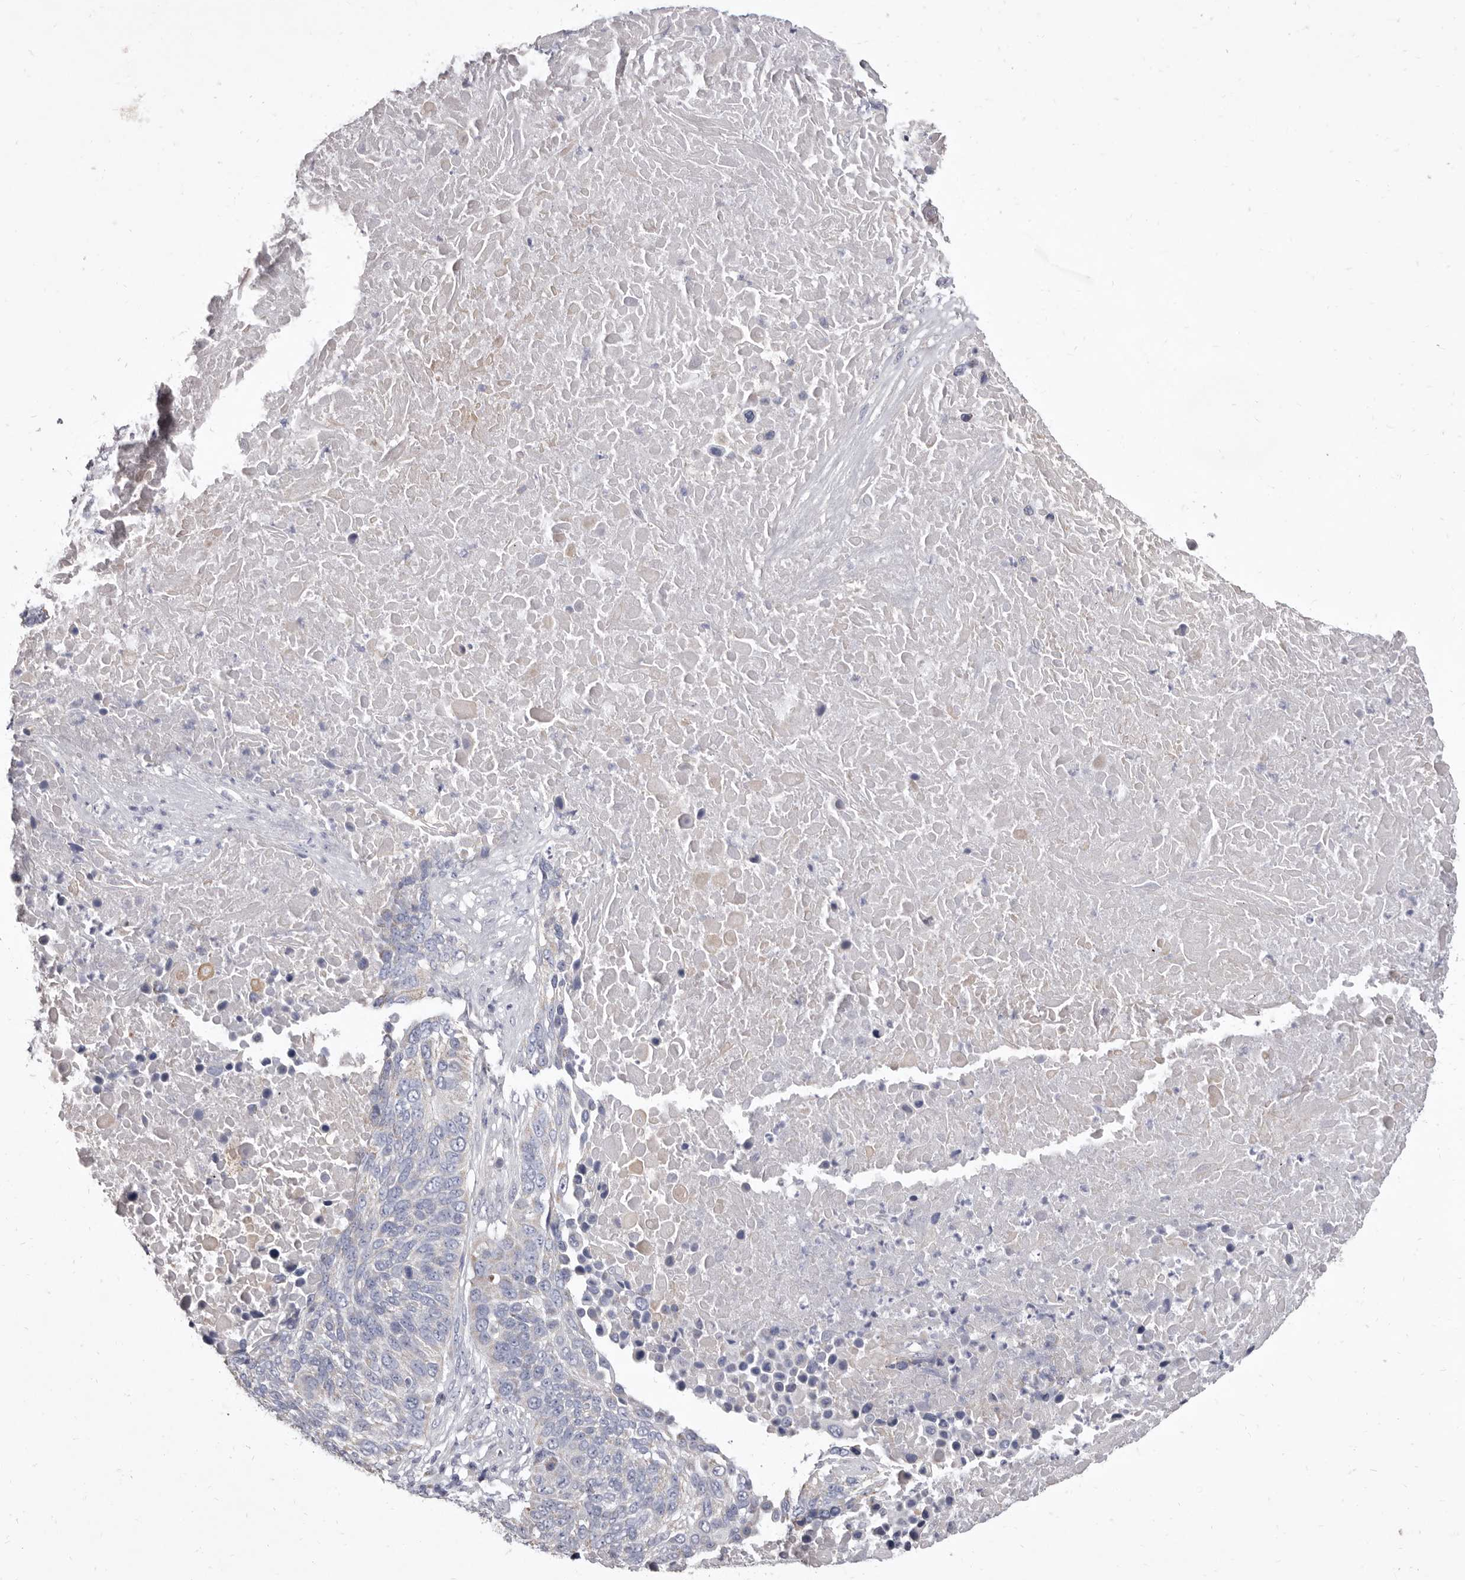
{"staining": {"intensity": "negative", "quantity": "none", "location": "none"}, "tissue": "lung cancer", "cell_type": "Tumor cells", "image_type": "cancer", "snomed": [{"axis": "morphology", "description": "Squamous cell carcinoma, NOS"}, {"axis": "topography", "description": "Lung"}], "caption": "DAB immunohistochemical staining of lung squamous cell carcinoma demonstrates no significant expression in tumor cells.", "gene": "CYP2E1", "patient": {"sex": "male", "age": 66}}